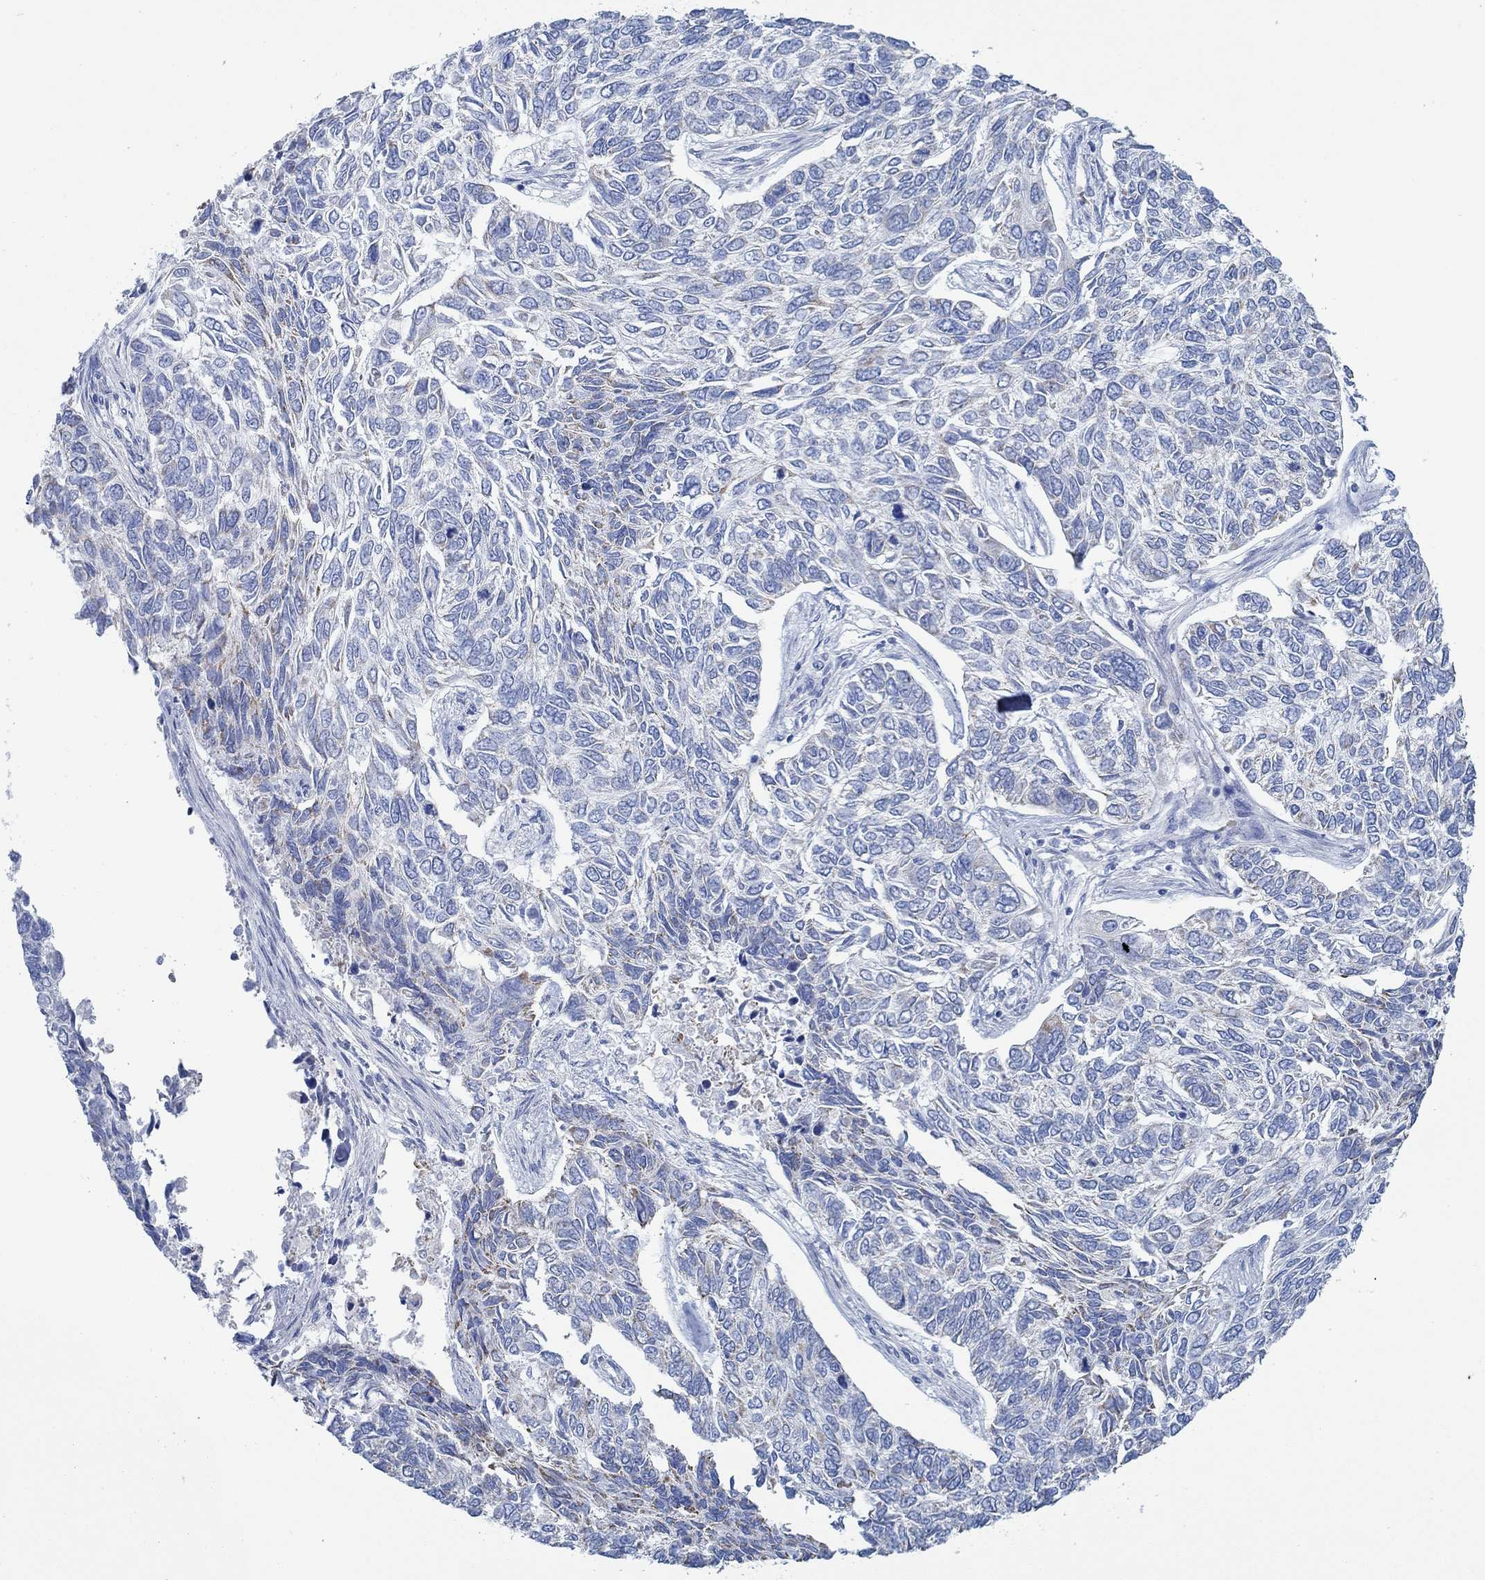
{"staining": {"intensity": "negative", "quantity": "none", "location": "none"}, "tissue": "skin cancer", "cell_type": "Tumor cells", "image_type": "cancer", "snomed": [{"axis": "morphology", "description": "Basal cell carcinoma"}, {"axis": "topography", "description": "Skin"}], "caption": "Immunohistochemical staining of human skin cancer exhibits no significant staining in tumor cells.", "gene": "GLOD5", "patient": {"sex": "female", "age": 65}}